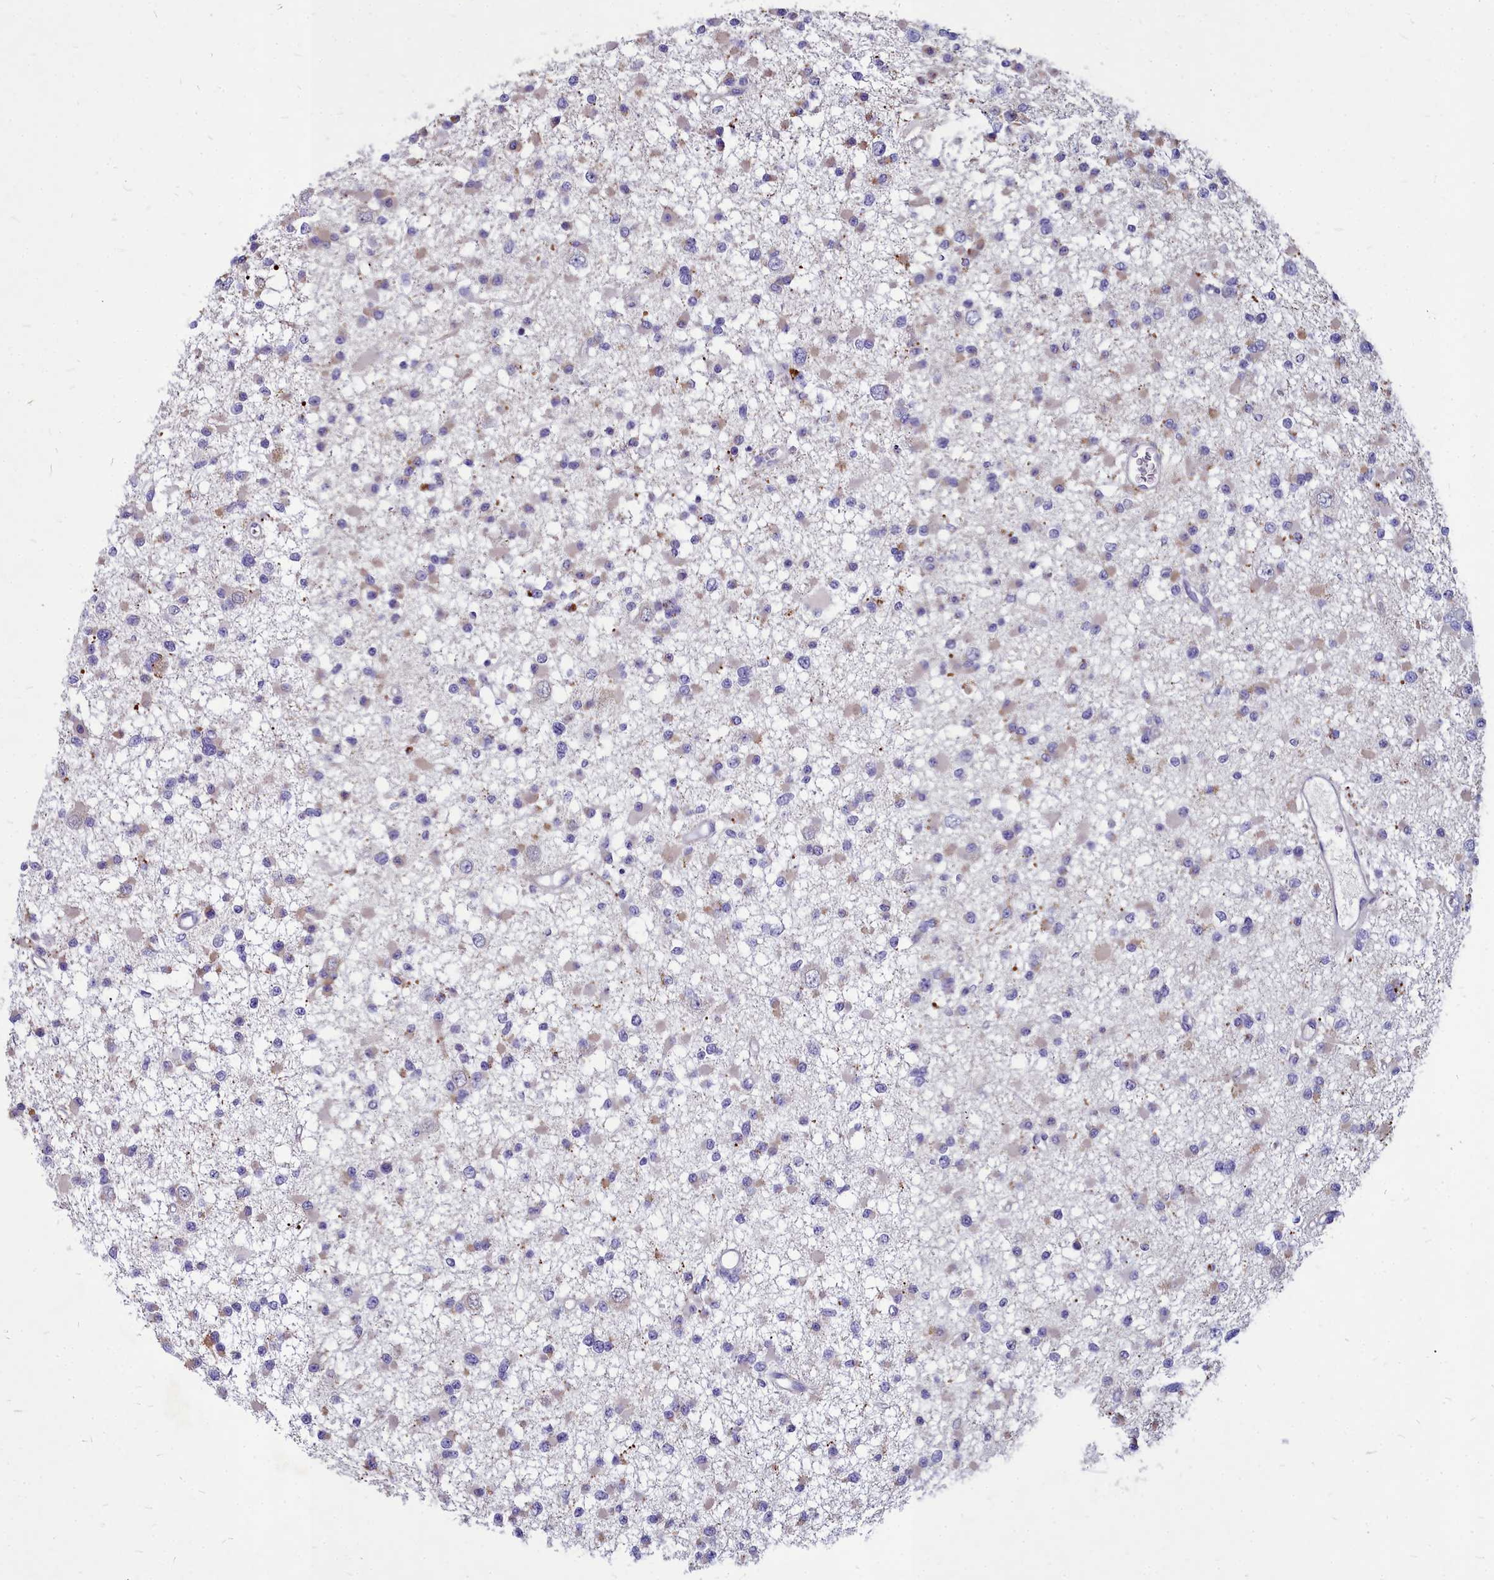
{"staining": {"intensity": "weak", "quantity": "<25%", "location": "cytoplasmic/membranous"}, "tissue": "glioma", "cell_type": "Tumor cells", "image_type": "cancer", "snomed": [{"axis": "morphology", "description": "Glioma, malignant, Low grade"}, {"axis": "topography", "description": "Brain"}], "caption": "A high-resolution histopathology image shows immunohistochemistry staining of malignant glioma (low-grade), which reveals no significant positivity in tumor cells.", "gene": "SMPD4", "patient": {"sex": "female", "age": 22}}